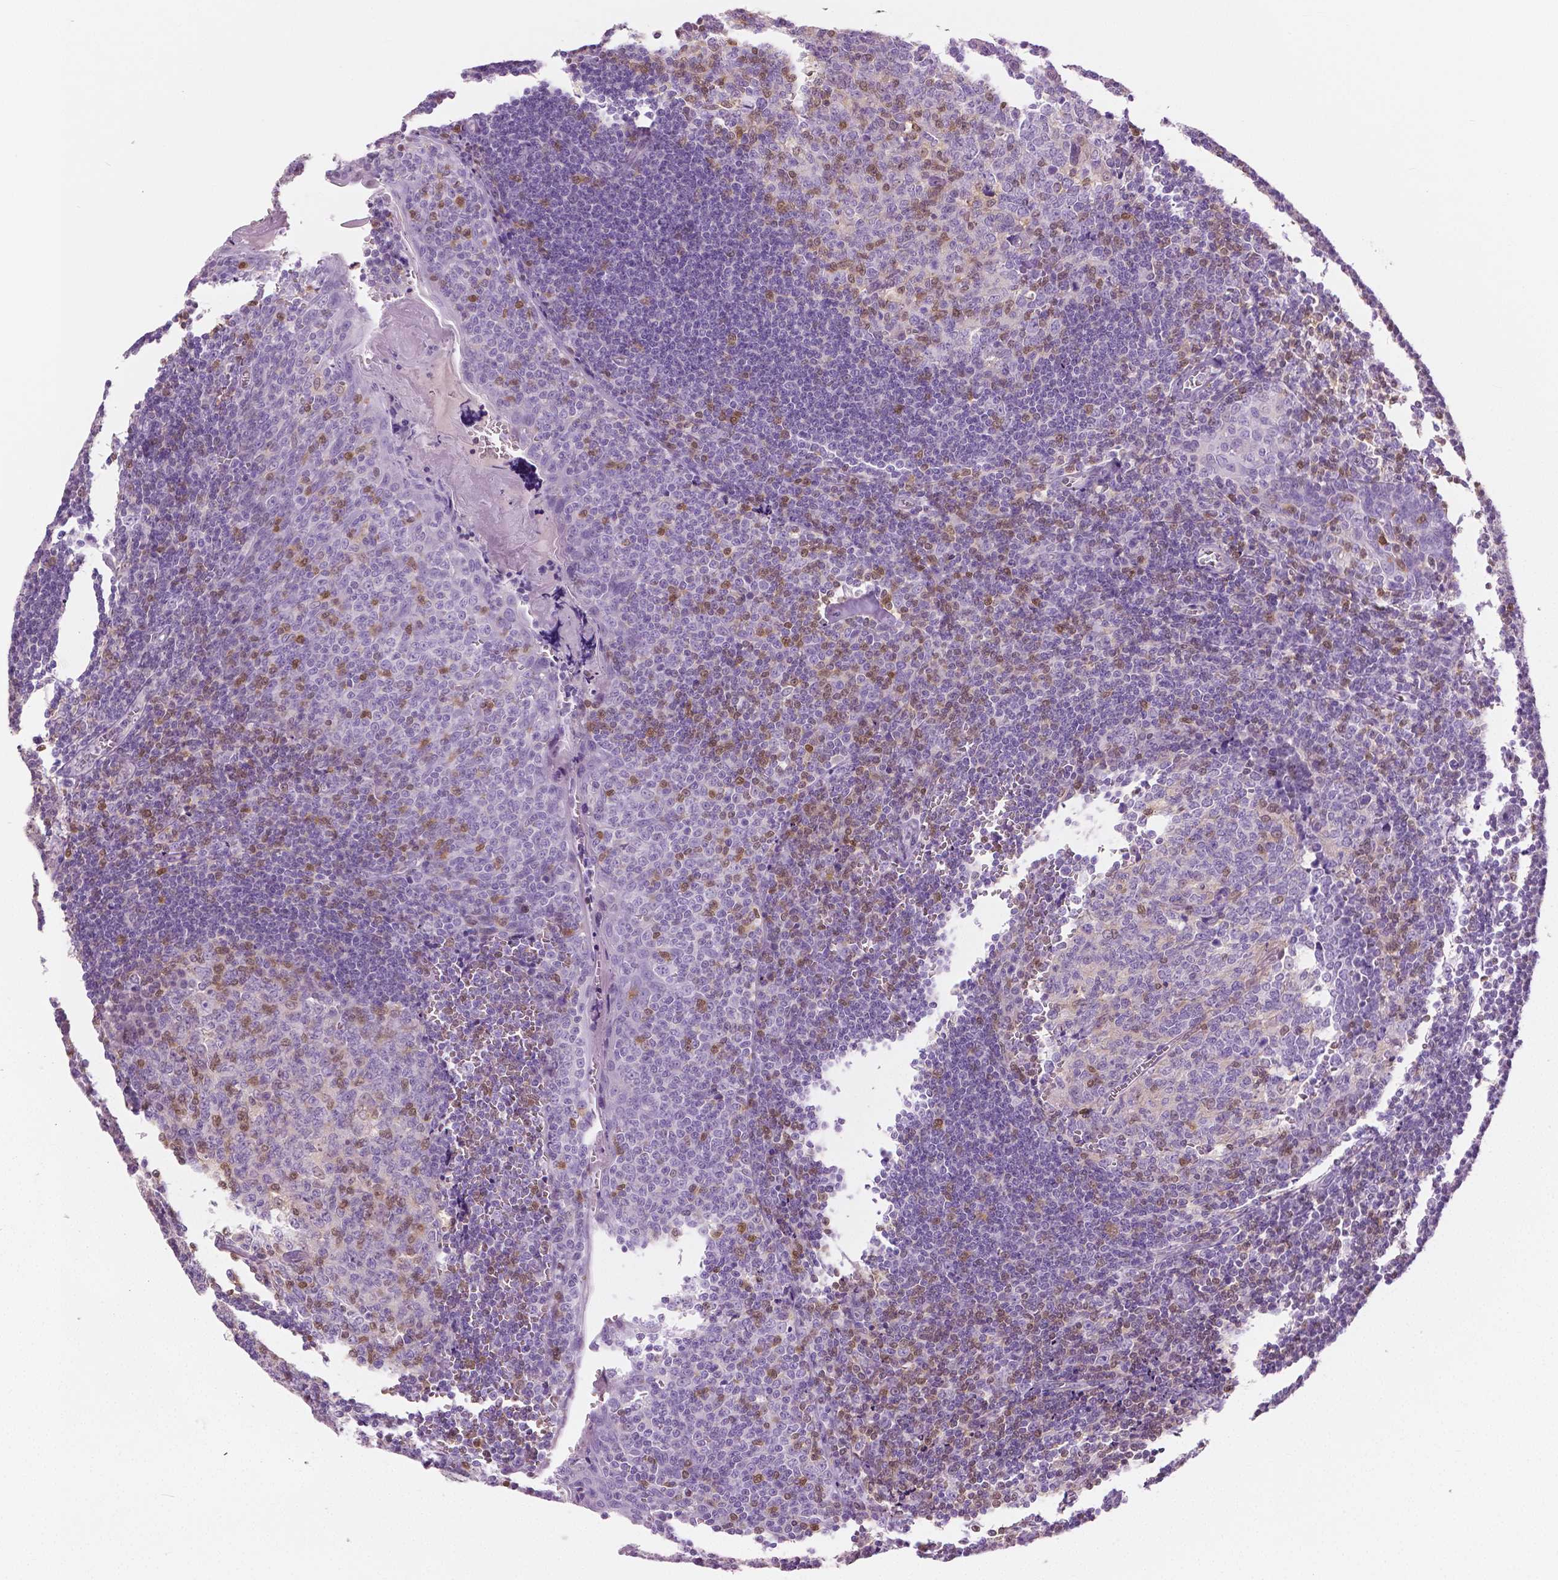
{"staining": {"intensity": "moderate", "quantity": "<25%", "location": "cytoplasmic/membranous"}, "tissue": "tonsil", "cell_type": "Germinal center cells", "image_type": "normal", "snomed": [{"axis": "morphology", "description": "Normal tissue, NOS"}, {"axis": "morphology", "description": "Inflammation, NOS"}, {"axis": "topography", "description": "Tonsil"}], "caption": "Protein analysis of benign tonsil reveals moderate cytoplasmic/membranous positivity in approximately <25% of germinal center cells. The staining was performed using DAB to visualize the protein expression in brown, while the nuclei were stained in blue with hematoxylin (Magnification: 20x).", "gene": "GALM", "patient": {"sex": "female", "age": 31}}